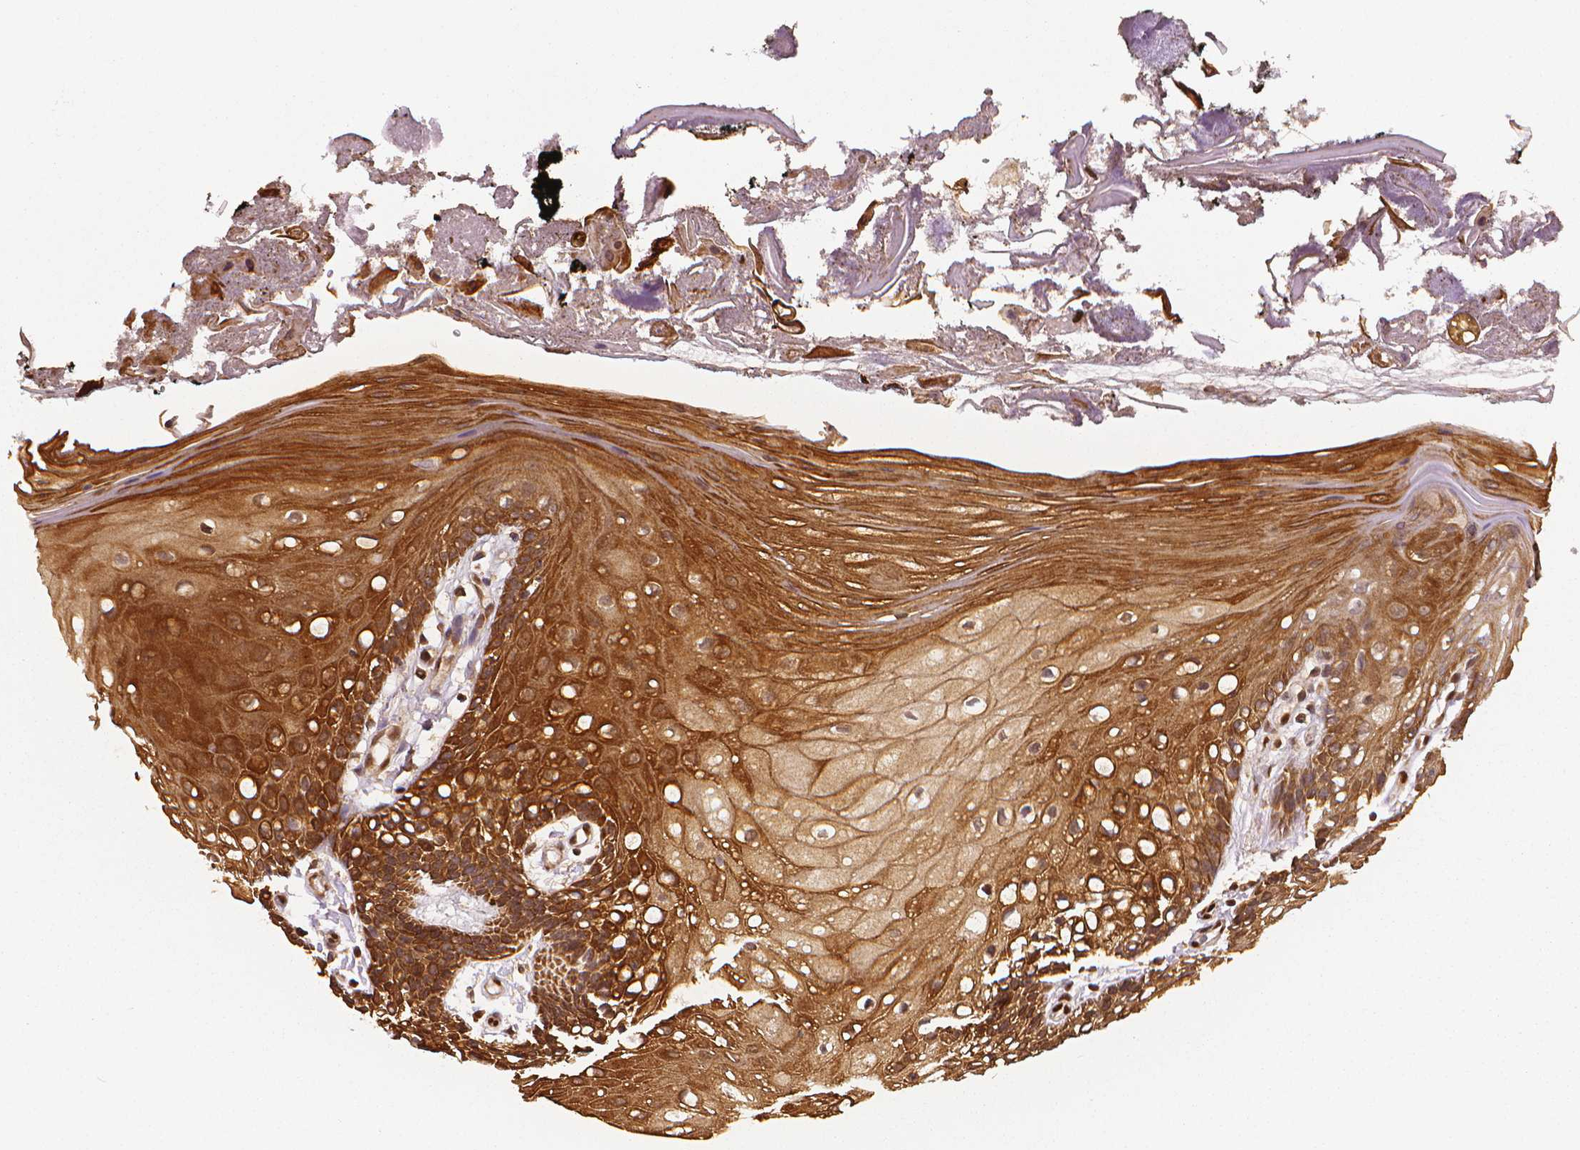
{"staining": {"intensity": "strong", "quantity": ">75%", "location": "cytoplasmic/membranous"}, "tissue": "oral mucosa", "cell_type": "Squamous epithelial cells", "image_type": "normal", "snomed": [{"axis": "morphology", "description": "Normal tissue, NOS"}, {"axis": "morphology", "description": "Squamous cell carcinoma, NOS"}, {"axis": "topography", "description": "Oral tissue"}, {"axis": "topography", "description": "Head-Neck"}], "caption": "Normal oral mucosa reveals strong cytoplasmic/membranous staining in about >75% of squamous epithelial cells.", "gene": "STAT3", "patient": {"sex": "male", "age": 69}}